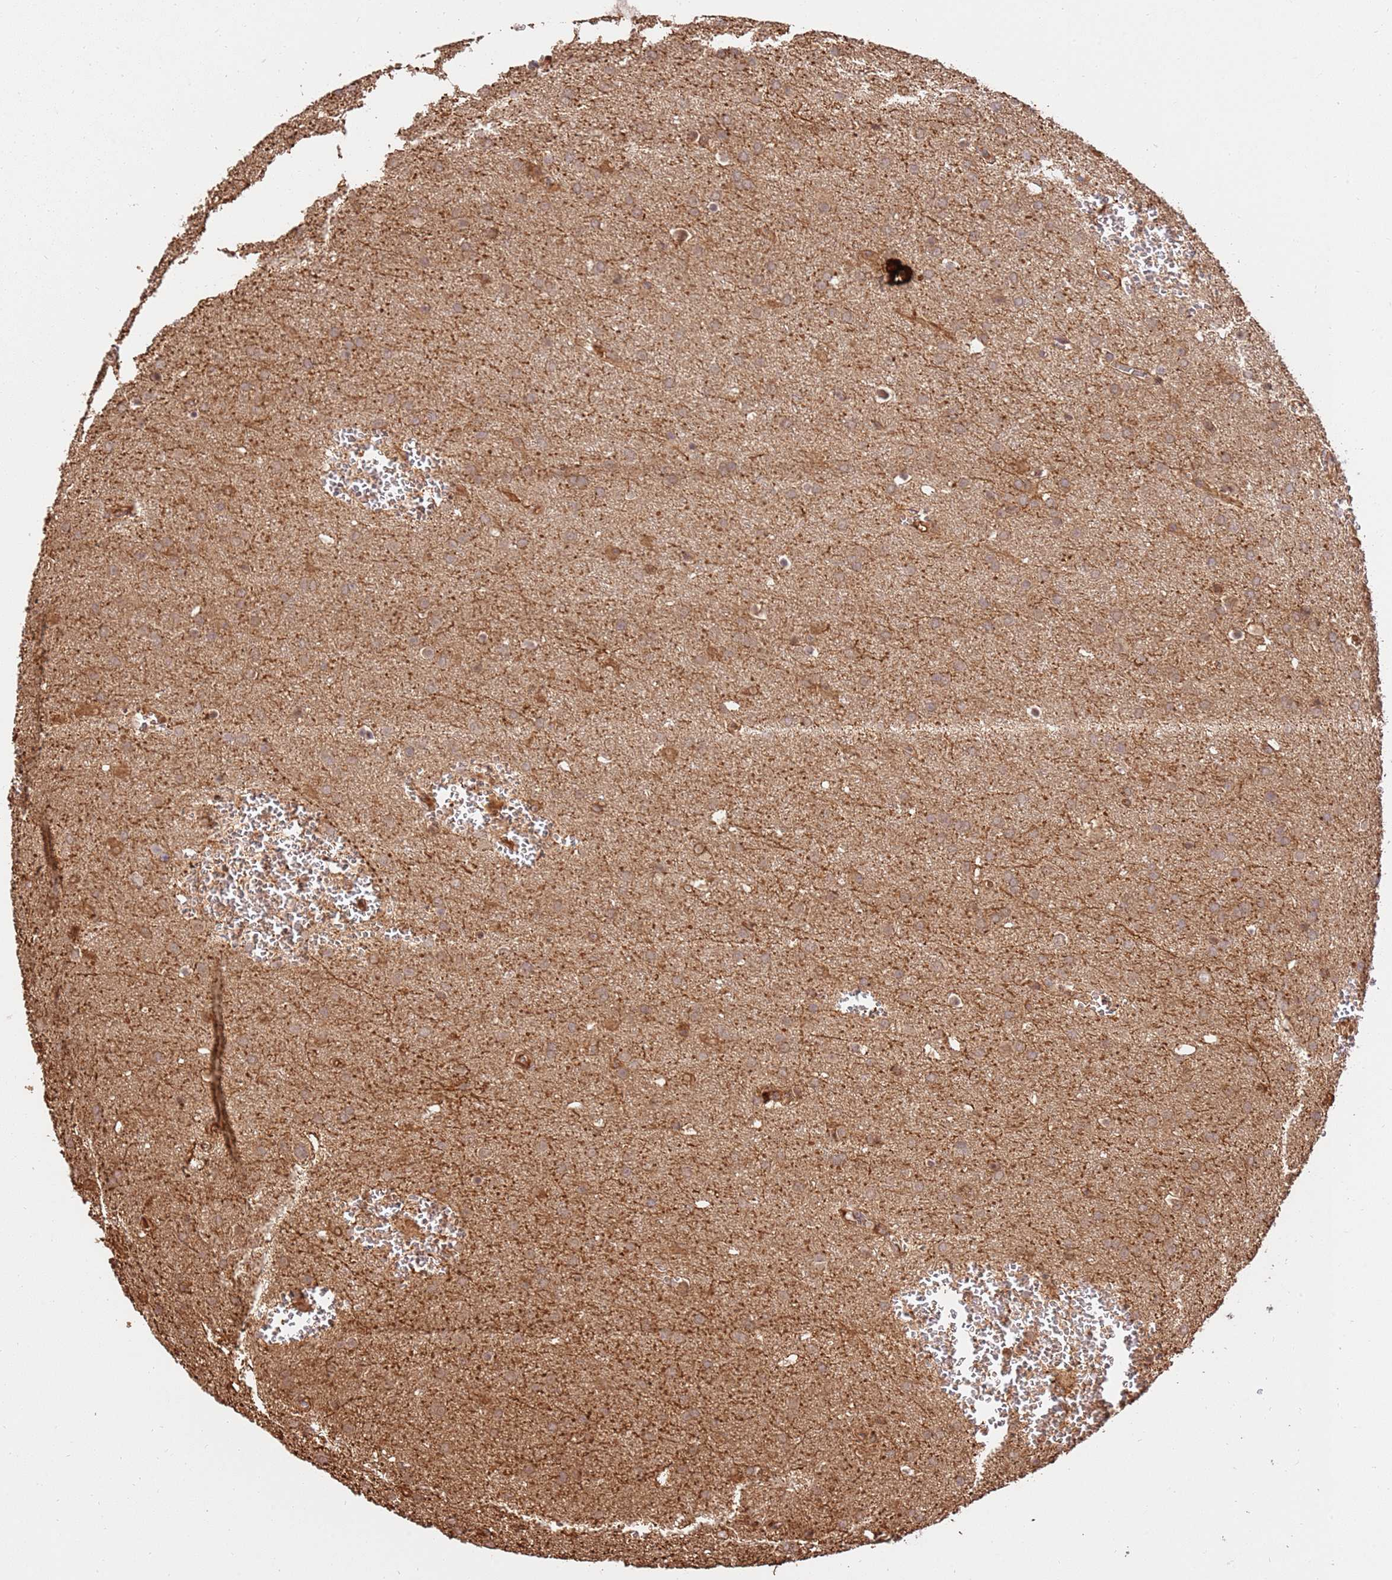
{"staining": {"intensity": "weak", "quantity": ">75%", "location": "cytoplasmic/membranous"}, "tissue": "glioma", "cell_type": "Tumor cells", "image_type": "cancer", "snomed": [{"axis": "morphology", "description": "Glioma, malignant, Low grade"}, {"axis": "topography", "description": "Brain"}], "caption": "A brown stain labels weak cytoplasmic/membranous positivity of a protein in glioma tumor cells.", "gene": "KATNAL2", "patient": {"sex": "female", "age": 32}}